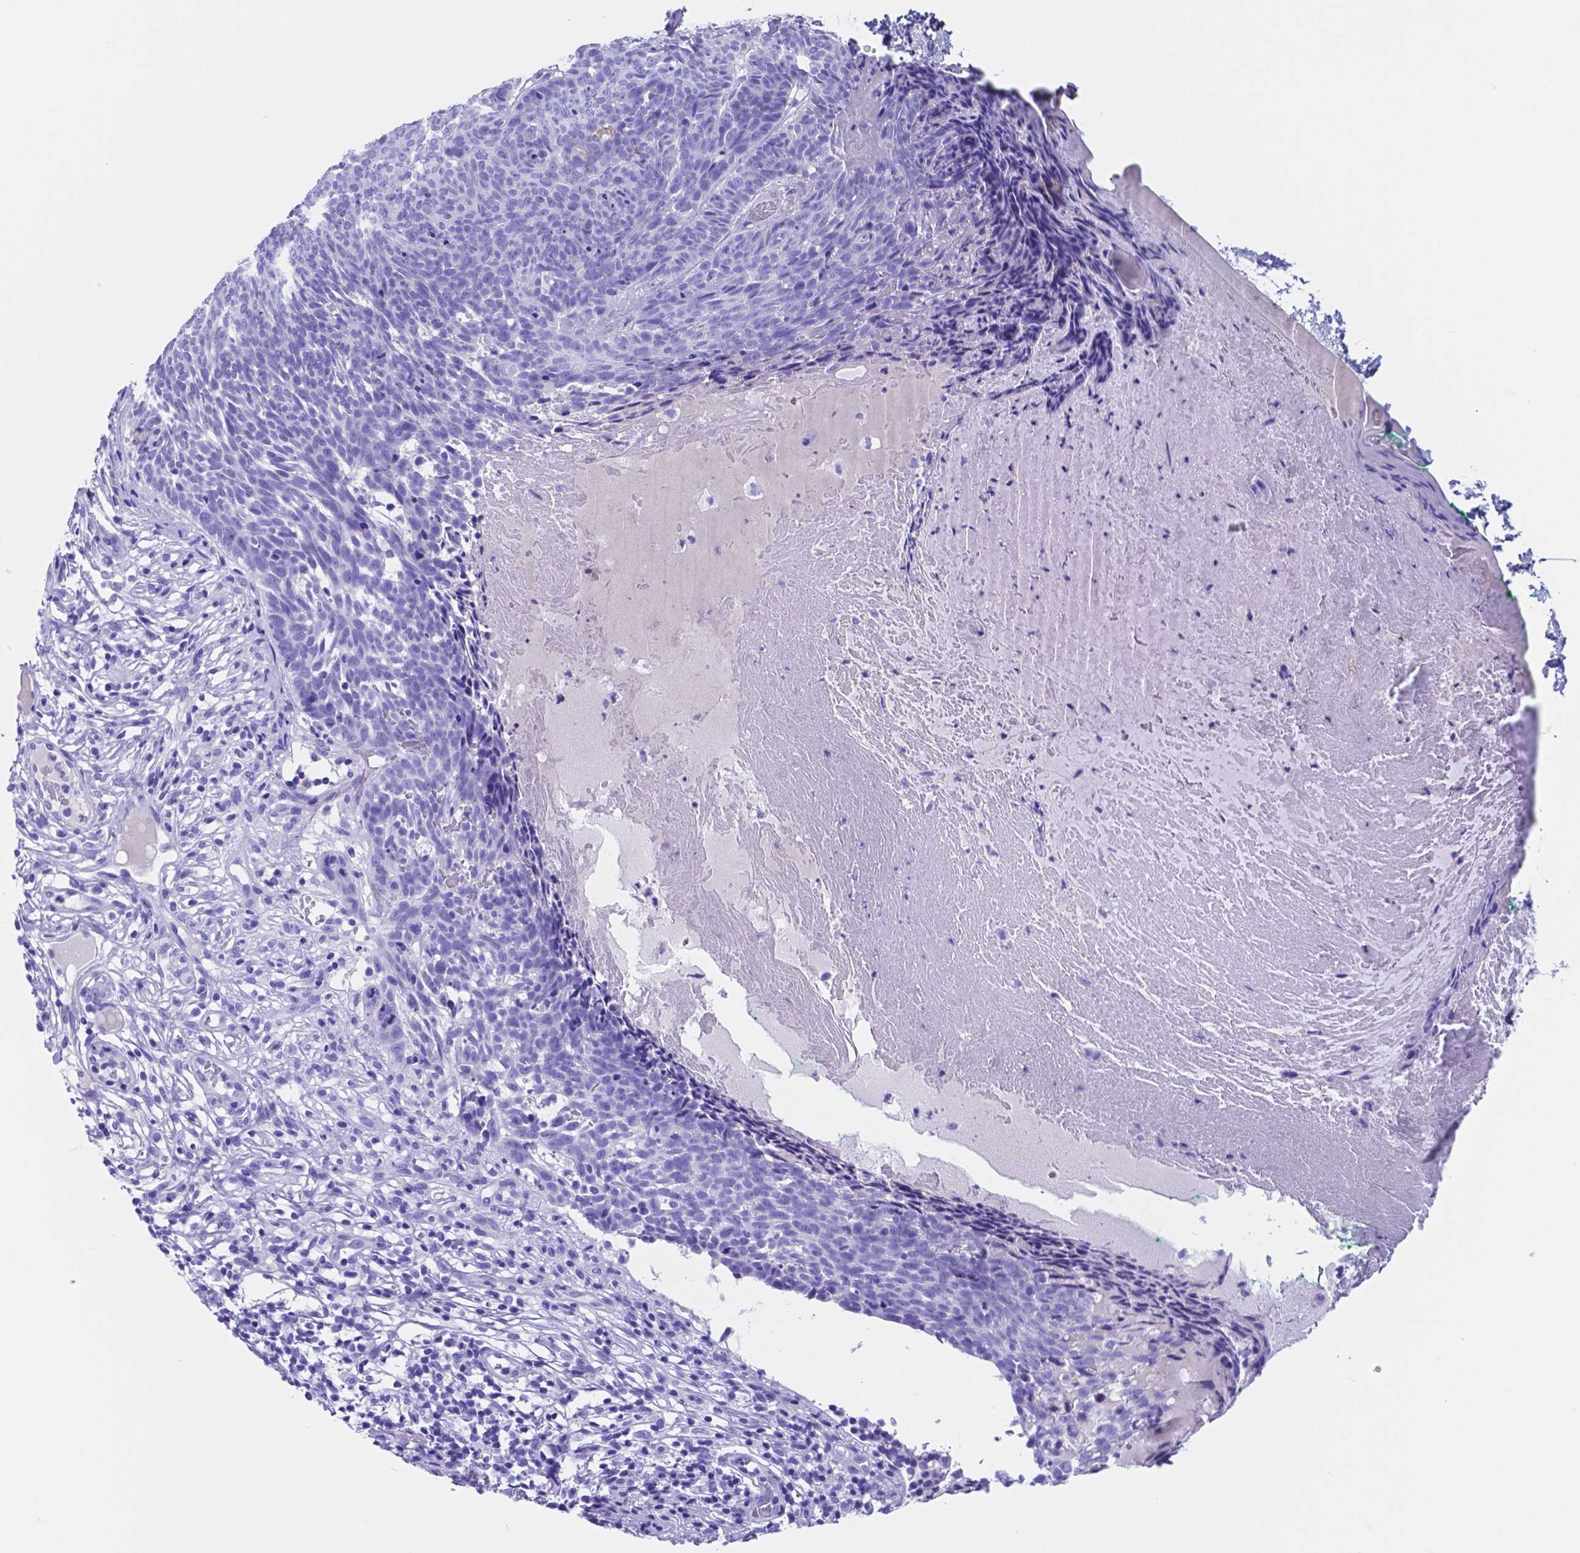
{"staining": {"intensity": "negative", "quantity": "none", "location": "none"}, "tissue": "skin cancer", "cell_type": "Tumor cells", "image_type": "cancer", "snomed": [{"axis": "morphology", "description": "Basal cell carcinoma"}, {"axis": "topography", "description": "Skin"}], "caption": "IHC histopathology image of neoplastic tissue: skin basal cell carcinoma stained with DAB shows no significant protein positivity in tumor cells. (IHC, brightfield microscopy, high magnification).", "gene": "DNAAF8", "patient": {"sex": "male", "age": 85}}